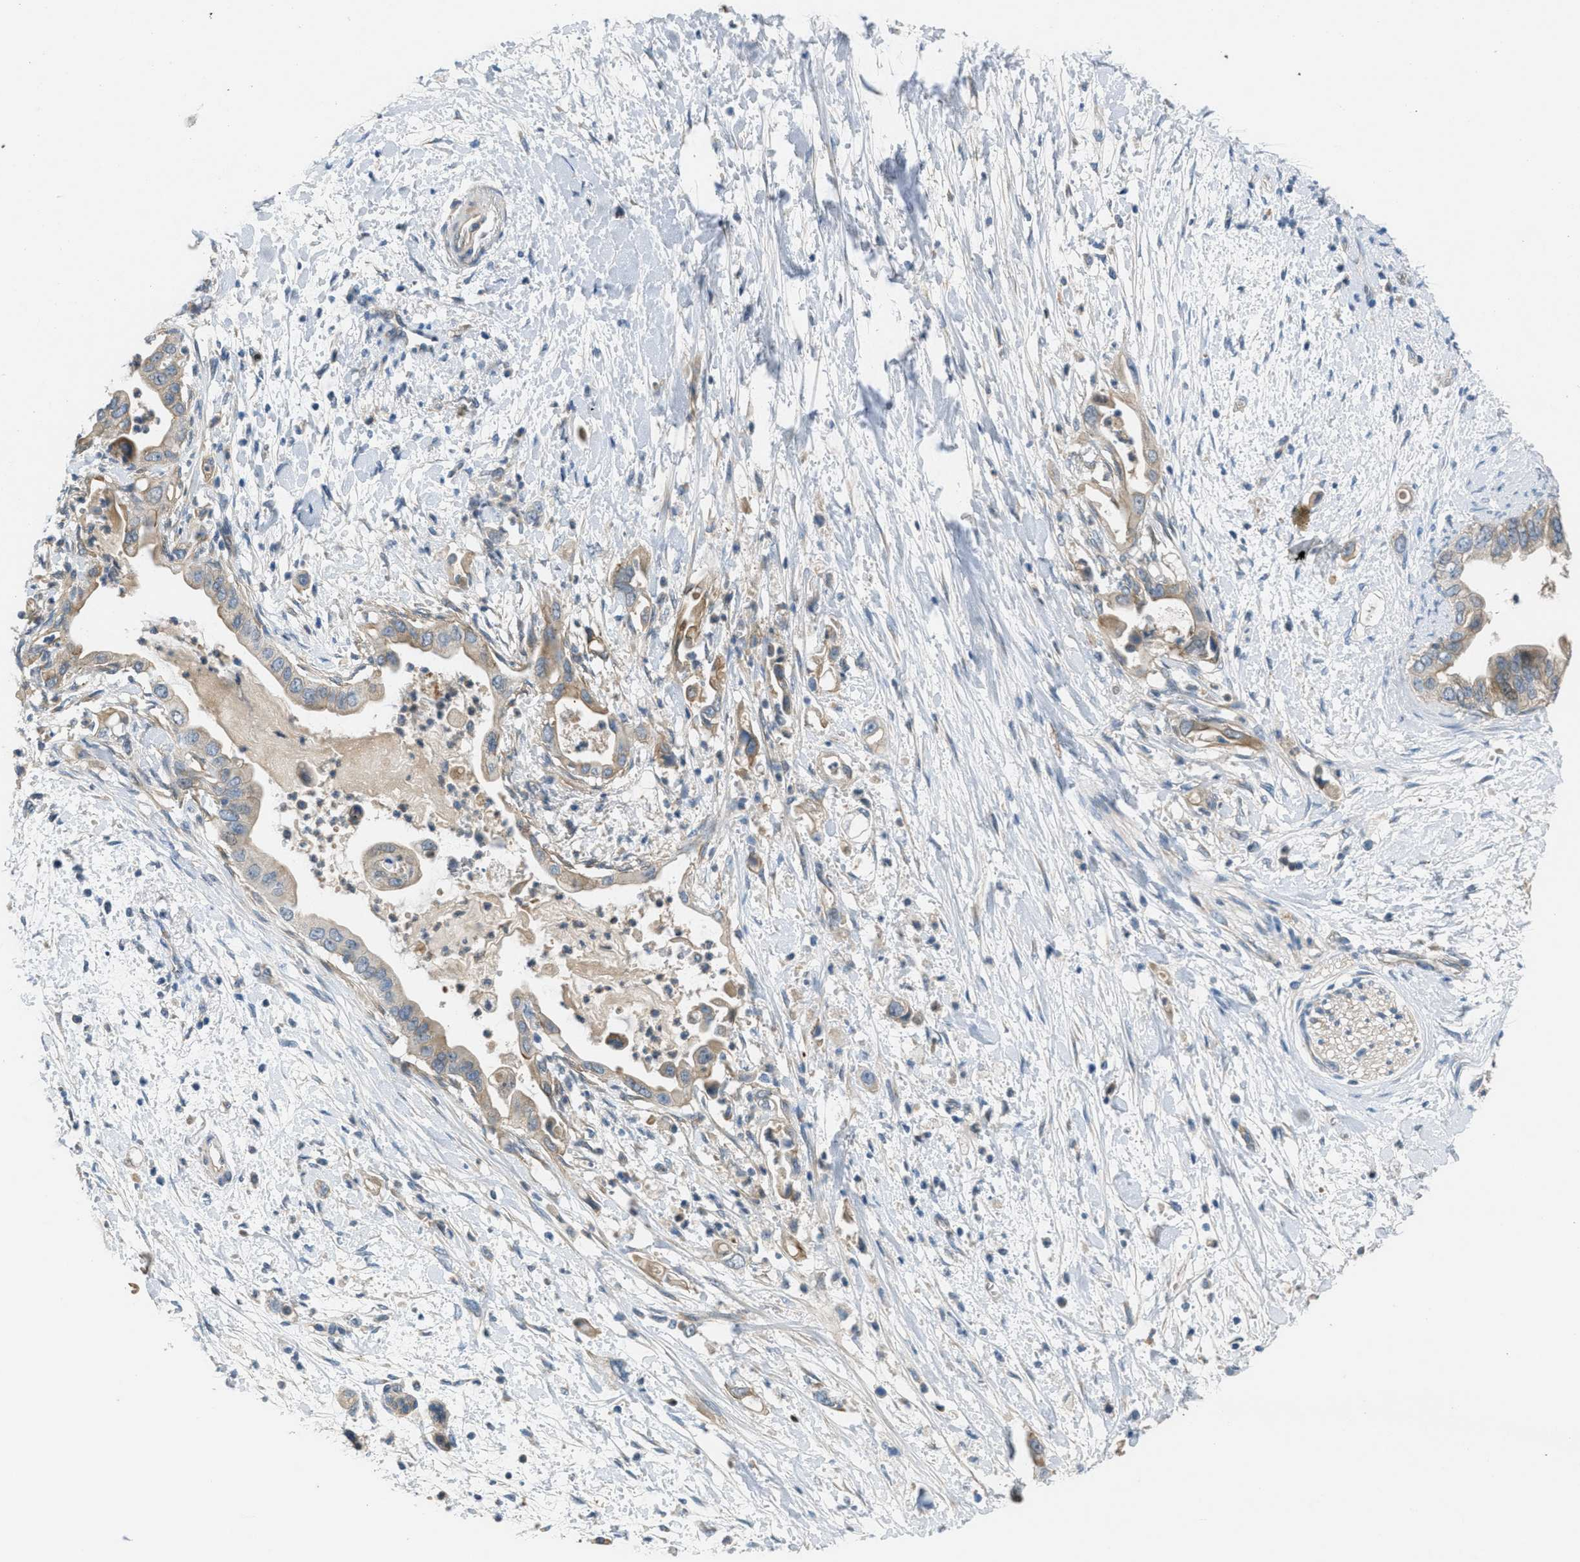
{"staining": {"intensity": "weak", "quantity": ">75%", "location": "cytoplasmic/membranous"}, "tissue": "pancreatic cancer", "cell_type": "Tumor cells", "image_type": "cancer", "snomed": [{"axis": "morphology", "description": "Adenocarcinoma, NOS"}, {"axis": "topography", "description": "Pancreas"}], "caption": "IHC staining of pancreatic cancer (adenocarcinoma), which reveals low levels of weak cytoplasmic/membranous positivity in approximately >75% of tumor cells indicating weak cytoplasmic/membranous protein staining. The staining was performed using DAB (3,3'-diaminobenzidine) (brown) for protein detection and nuclei were counterstained in hematoxylin (blue).", "gene": "ADCY6", "patient": {"sex": "male", "age": 55}}